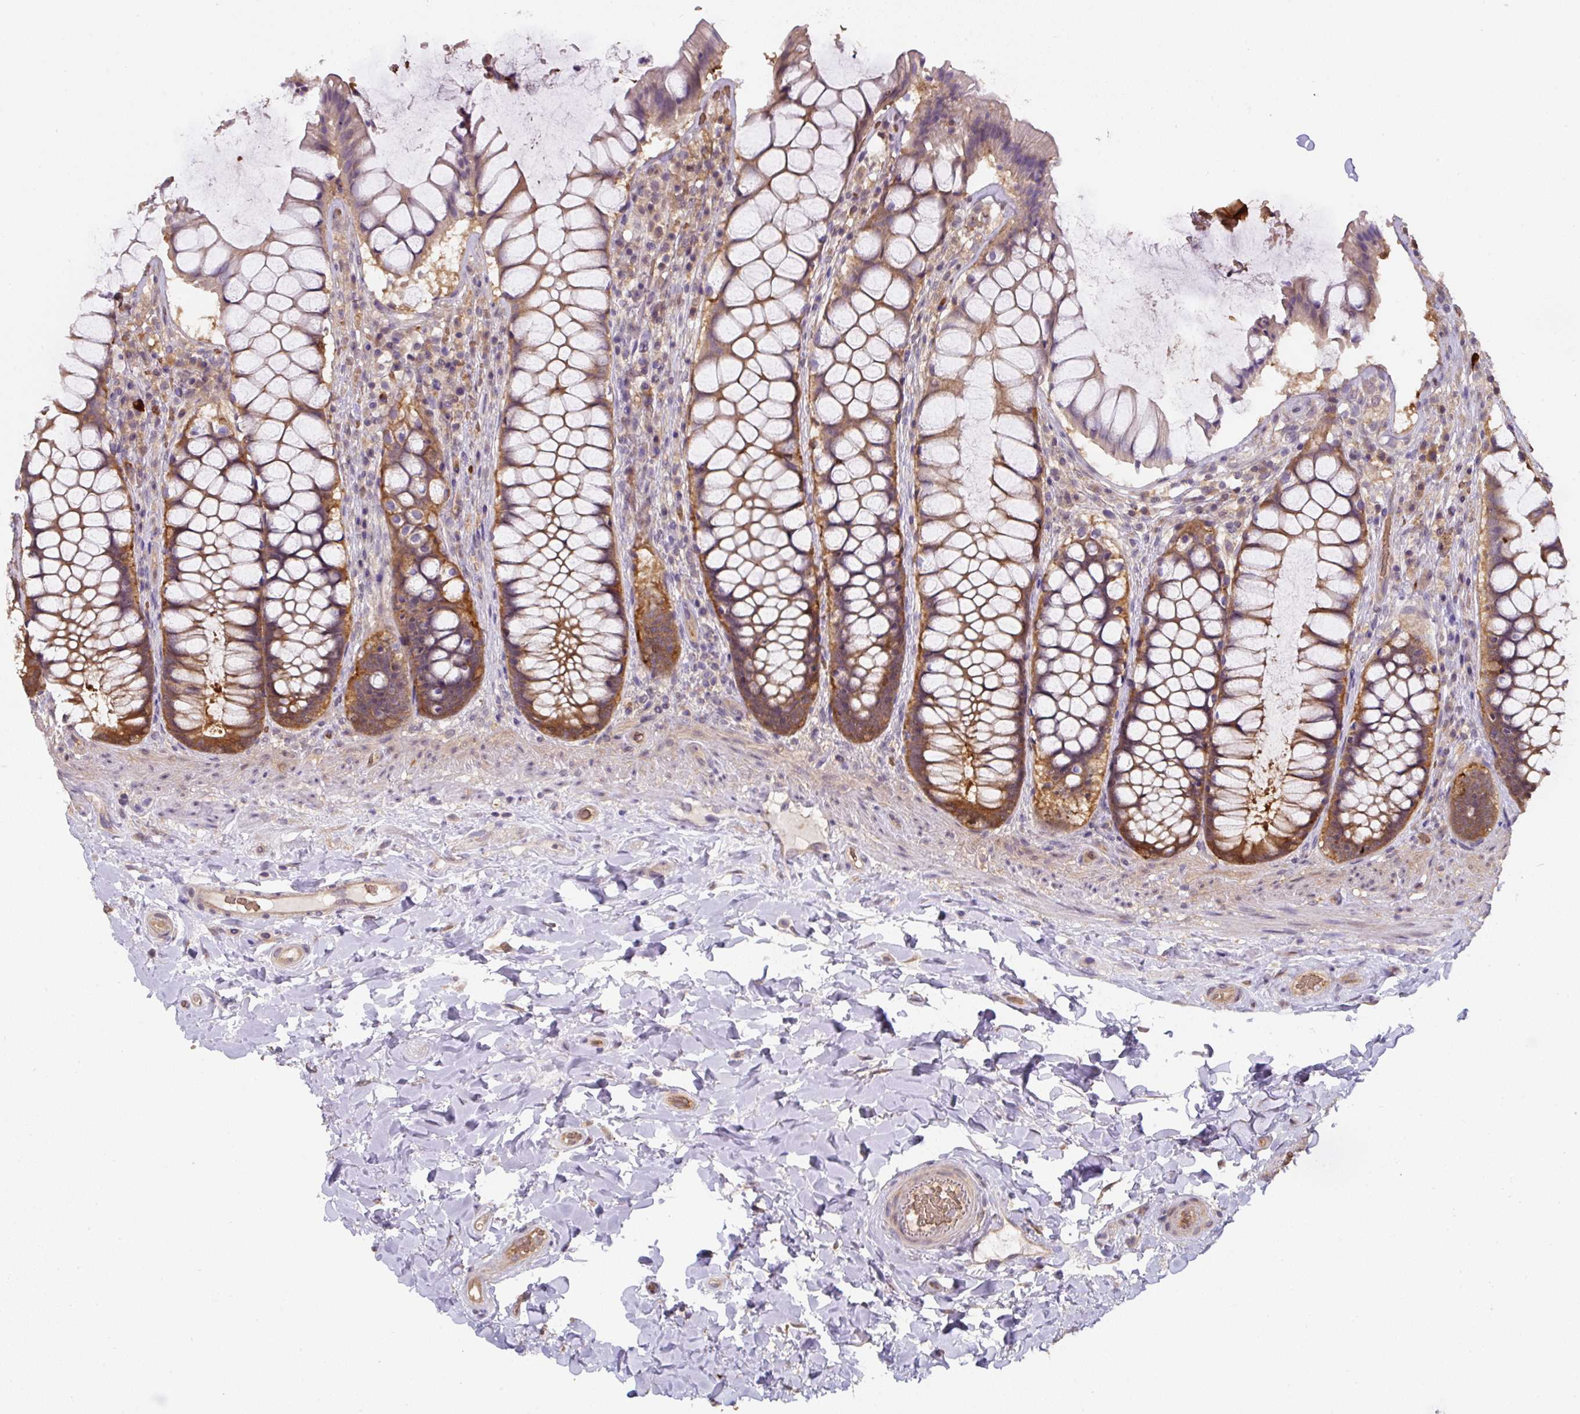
{"staining": {"intensity": "moderate", "quantity": ">75%", "location": "cytoplasmic/membranous"}, "tissue": "rectum", "cell_type": "Glandular cells", "image_type": "normal", "snomed": [{"axis": "morphology", "description": "Normal tissue, NOS"}, {"axis": "topography", "description": "Rectum"}], "caption": "DAB (3,3'-diaminobenzidine) immunohistochemical staining of normal human rectum shows moderate cytoplasmic/membranous protein expression in approximately >75% of glandular cells. (Brightfield microscopy of DAB IHC at high magnification).", "gene": "ST13", "patient": {"sex": "female", "age": 58}}